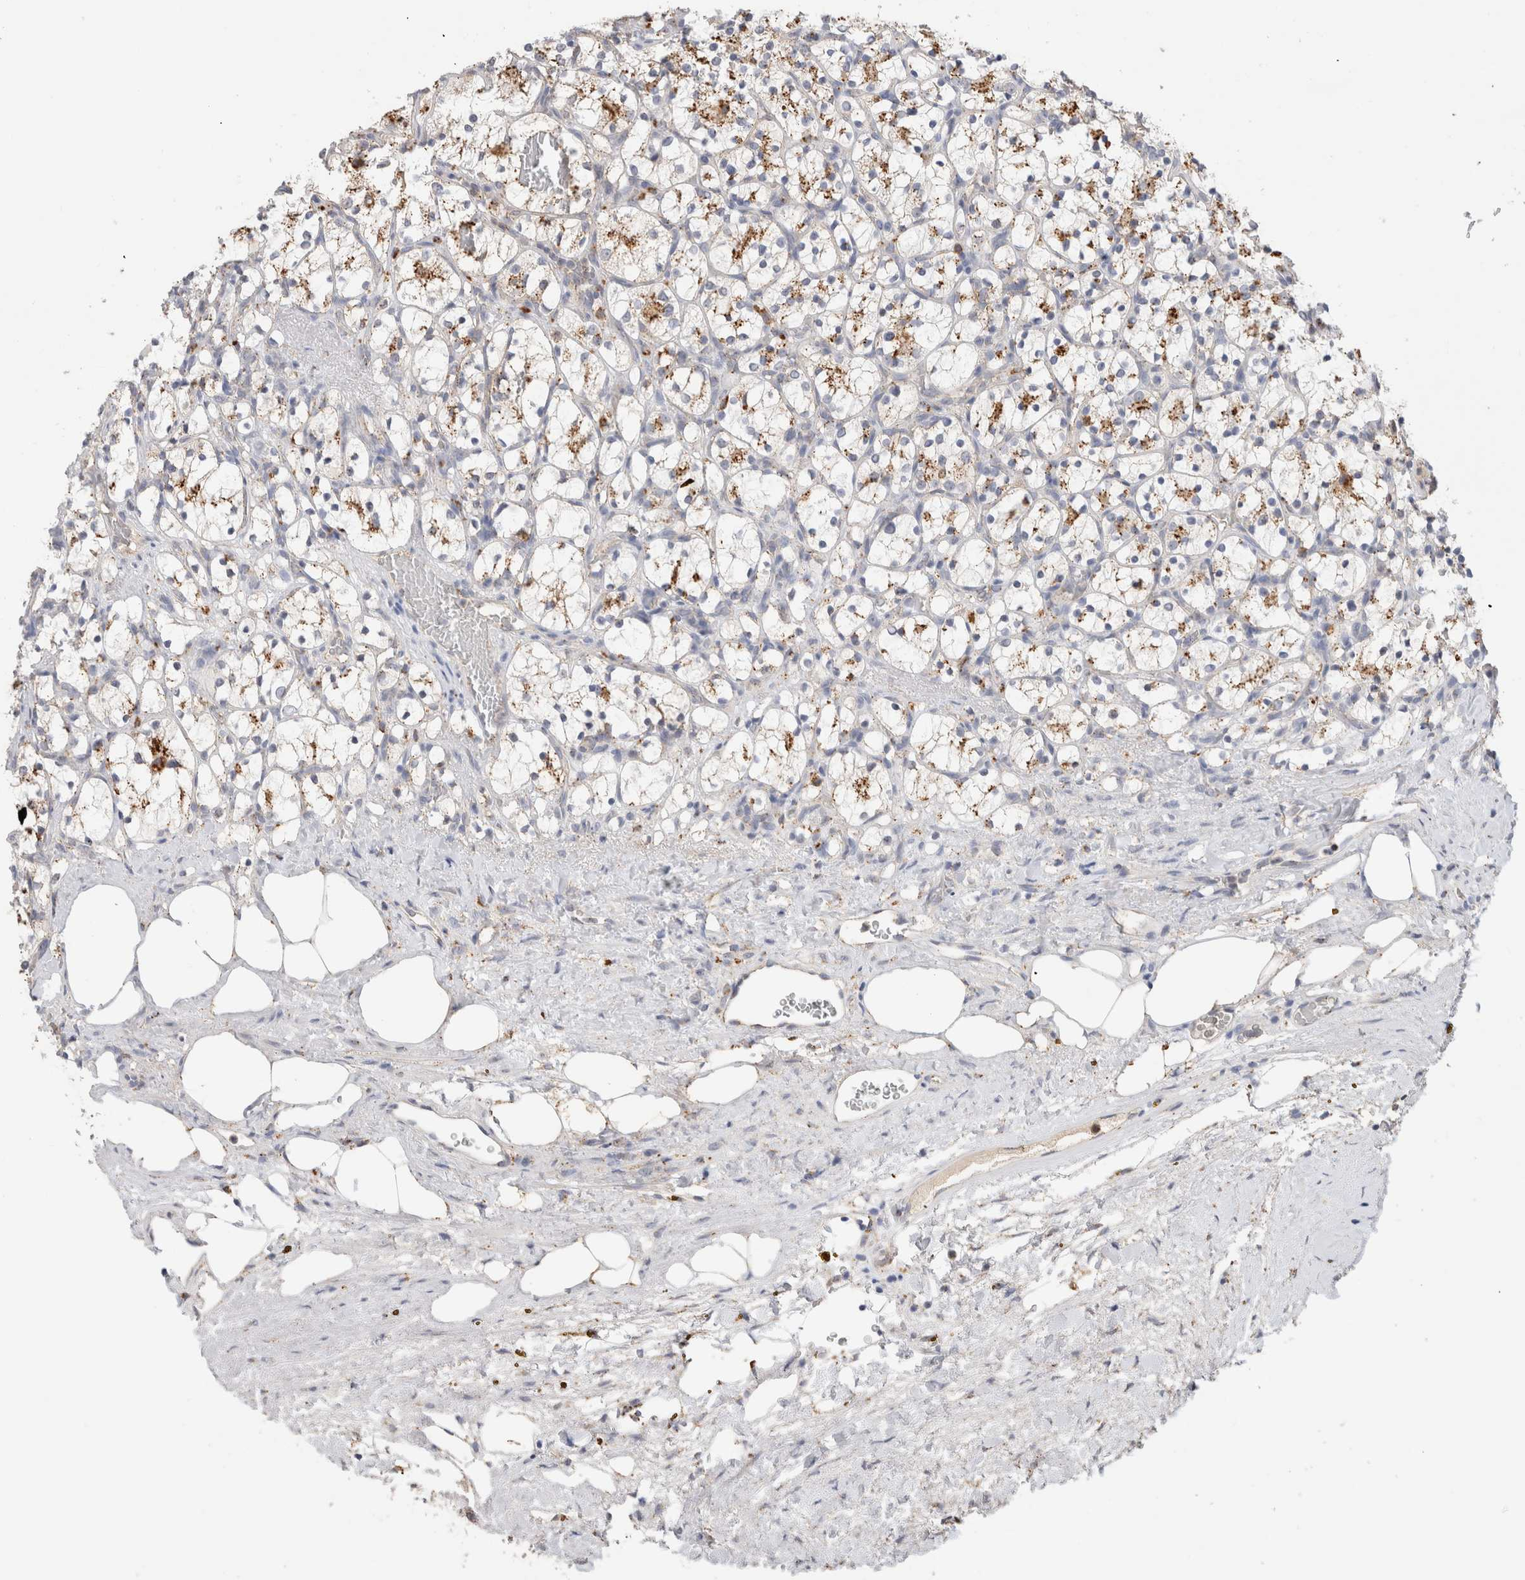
{"staining": {"intensity": "moderate", "quantity": "25%-75%", "location": "cytoplasmic/membranous"}, "tissue": "renal cancer", "cell_type": "Tumor cells", "image_type": "cancer", "snomed": [{"axis": "morphology", "description": "Adenocarcinoma, NOS"}, {"axis": "topography", "description": "Kidney"}], "caption": "Immunohistochemical staining of human renal cancer demonstrates moderate cytoplasmic/membranous protein staining in approximately 25%-75% of tumor cells. The protein of interest is stained brown, and the nuclei are stained in blue (DAB IHC with brightfield microscopy, high magnification).", "gene": "GNS", "patient": {"sex": "female", "age": 69}}